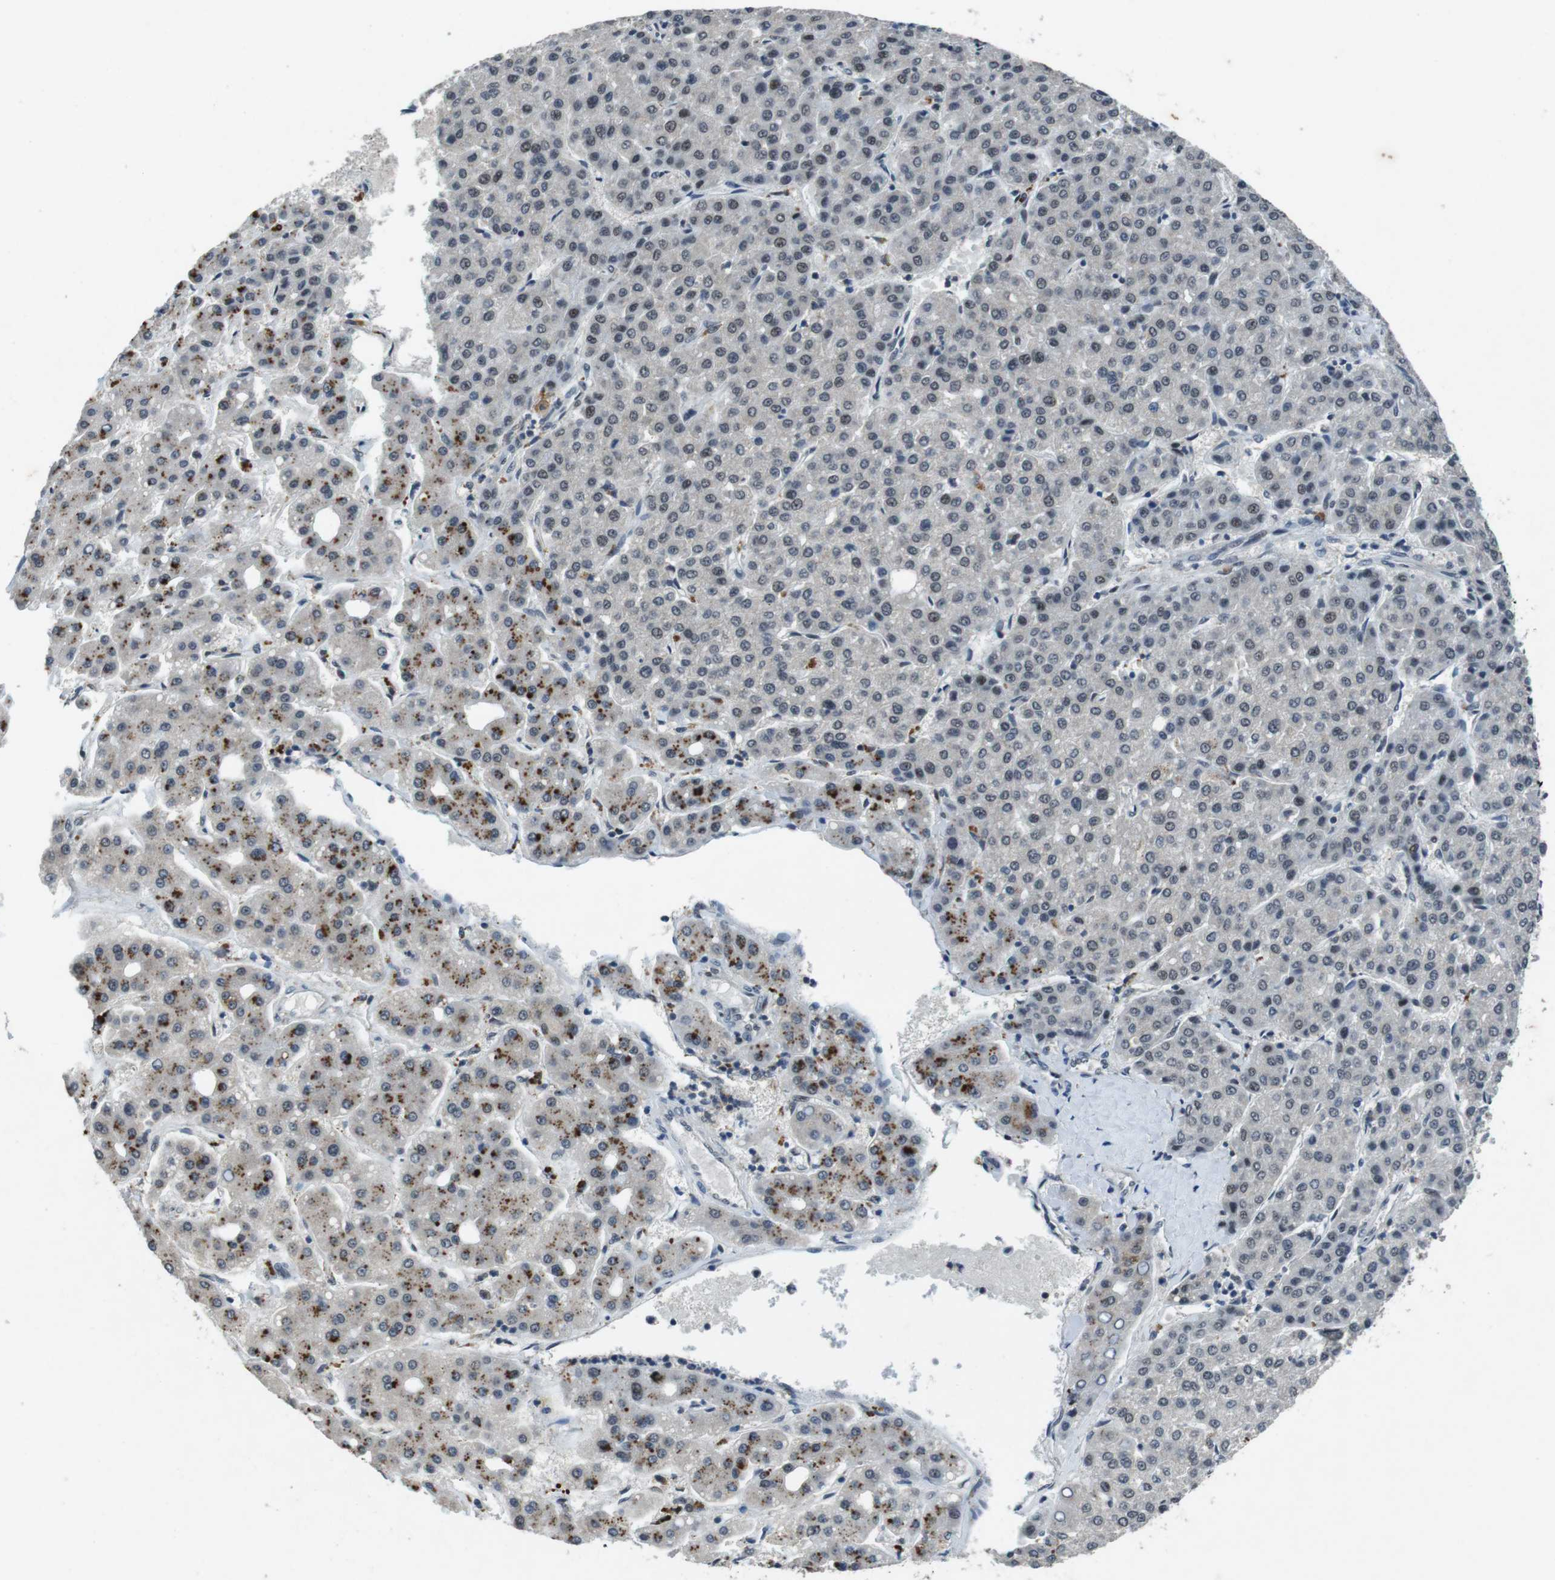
{"staining": {"intensity": "negative", "quantity": "none", "location": "none"}, "tissue": "liver cancer", "cell_type": "Tumor cells", "image_type": "cancer", "snomed": [{"axis": "morphology", "description": "Carcinoma, Hepatocellular, NOS"}, {"axis": "topography", "description": "Liver"}], "caption": "Immunohistochemistry (IHC) micrograph of liver cancer (hepatocellular carcinoma) stained for a protein (brown), which reveals no staining in tumor cells.", "gene": "USP7", "patient": {"sex": "male", "age": 65}}